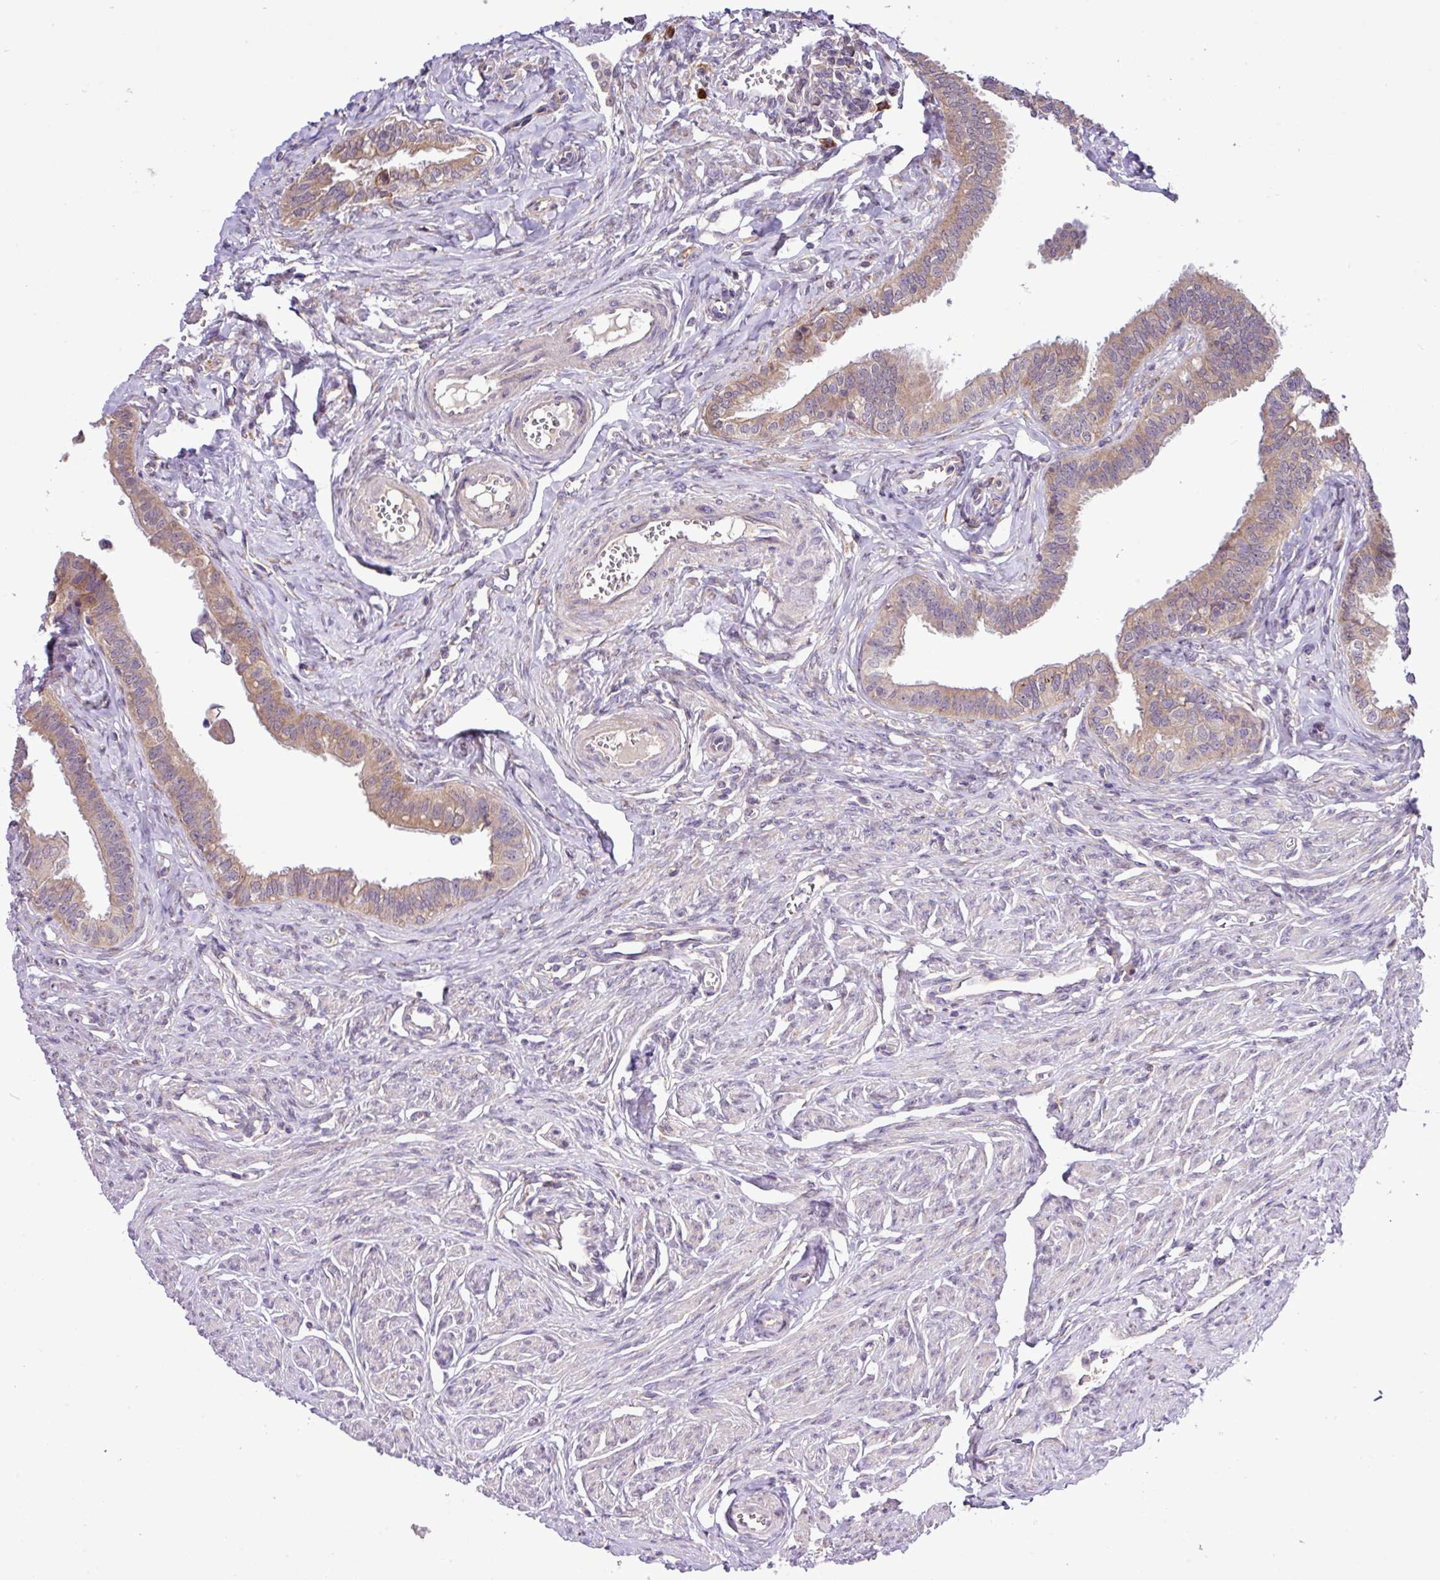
{"staining": {"intensity": "weak", "quantity": ">75%", "location": "cytoplasmic/membranous"}, "tissue": "fallopian tube", "cell_type": "Glandular cells", "image_type": "normal", "snomed": [{"axis": "morphology", "description": "Normal tissue, NOS"}, {"axis": "morphology", "description": "Carcinoma, NOS"}, {"axis": "topography", "description": "Fallopian tube"}, {"axis": "topography", "description": "Ovary"}], "caption": "Protein expression by immunohistochemistry (IHC) displays weak cytoplasmic/membranous expression in approximately >75% of glandular cells in unremarkable fallopian tube.", "gene": "TM2D2", "patient": {"sex": "female", "age": 59}}